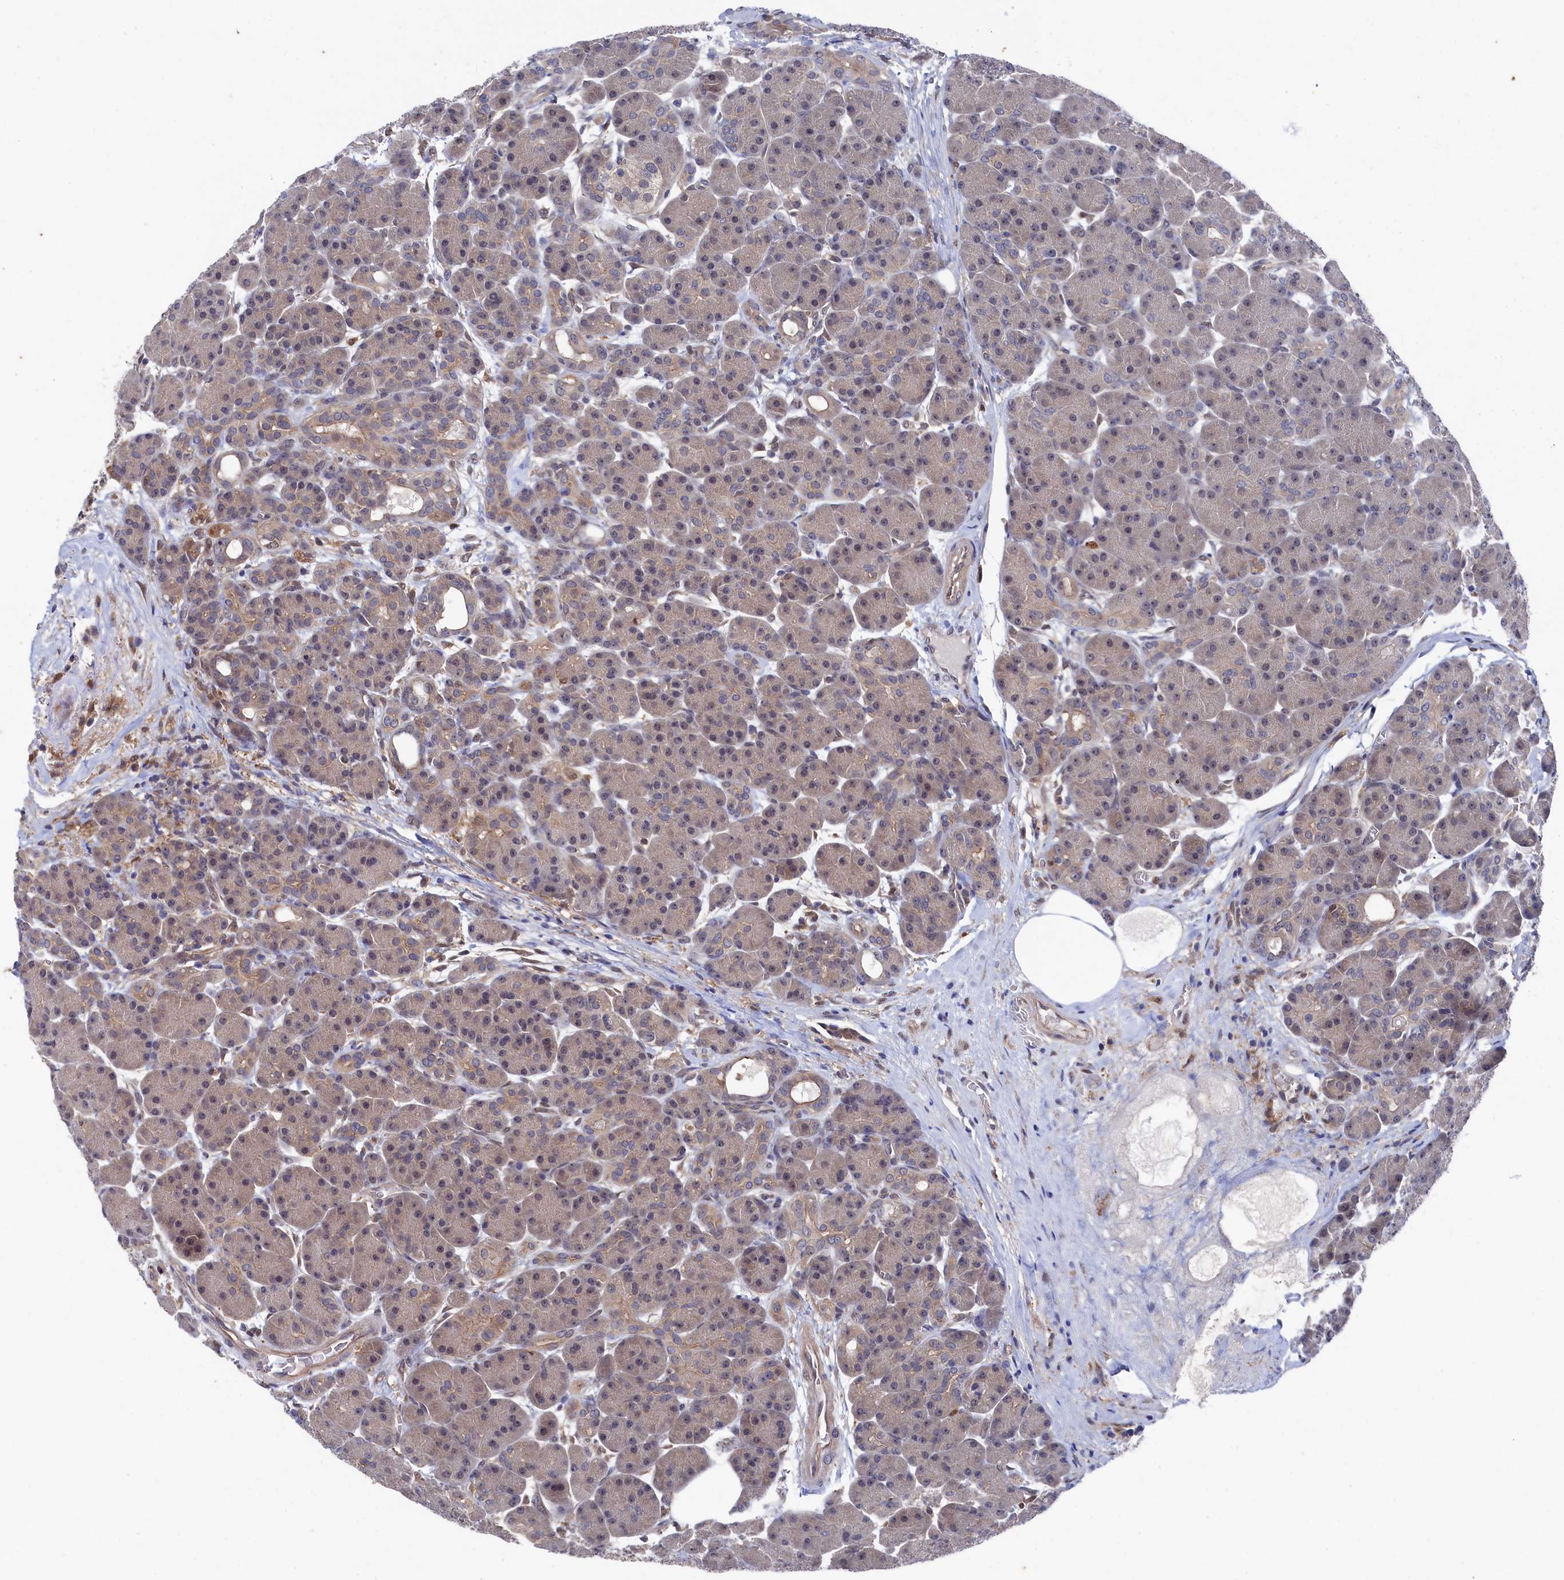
{"staining": {"intensity": "weak", "quantity": "<25%", "location": "cytoplasmic/membranous,nuclear"}, "tissue": "pancreas", "cell_type": "Exocrine glandular cells", "image_type": "normal", "snomed": [{"axis": "morphology", "description": "Normal tissue, NOS"}, {"axis": "topography", "description": "Pancreas"}], "caption": "IHC image of benign pancreas: pancreas stained with DAB (3,3'-diaminobenzidine) reveals no significant protein staining in exocrine glandular cells. The staining was performed using DAB to visualize the protein expression in brown, while the nuclei were stained in blue with hematoxylin (Magnification: 20x).", "gene": "RNH1", "patient": {"sex": "male", "age": 63}}